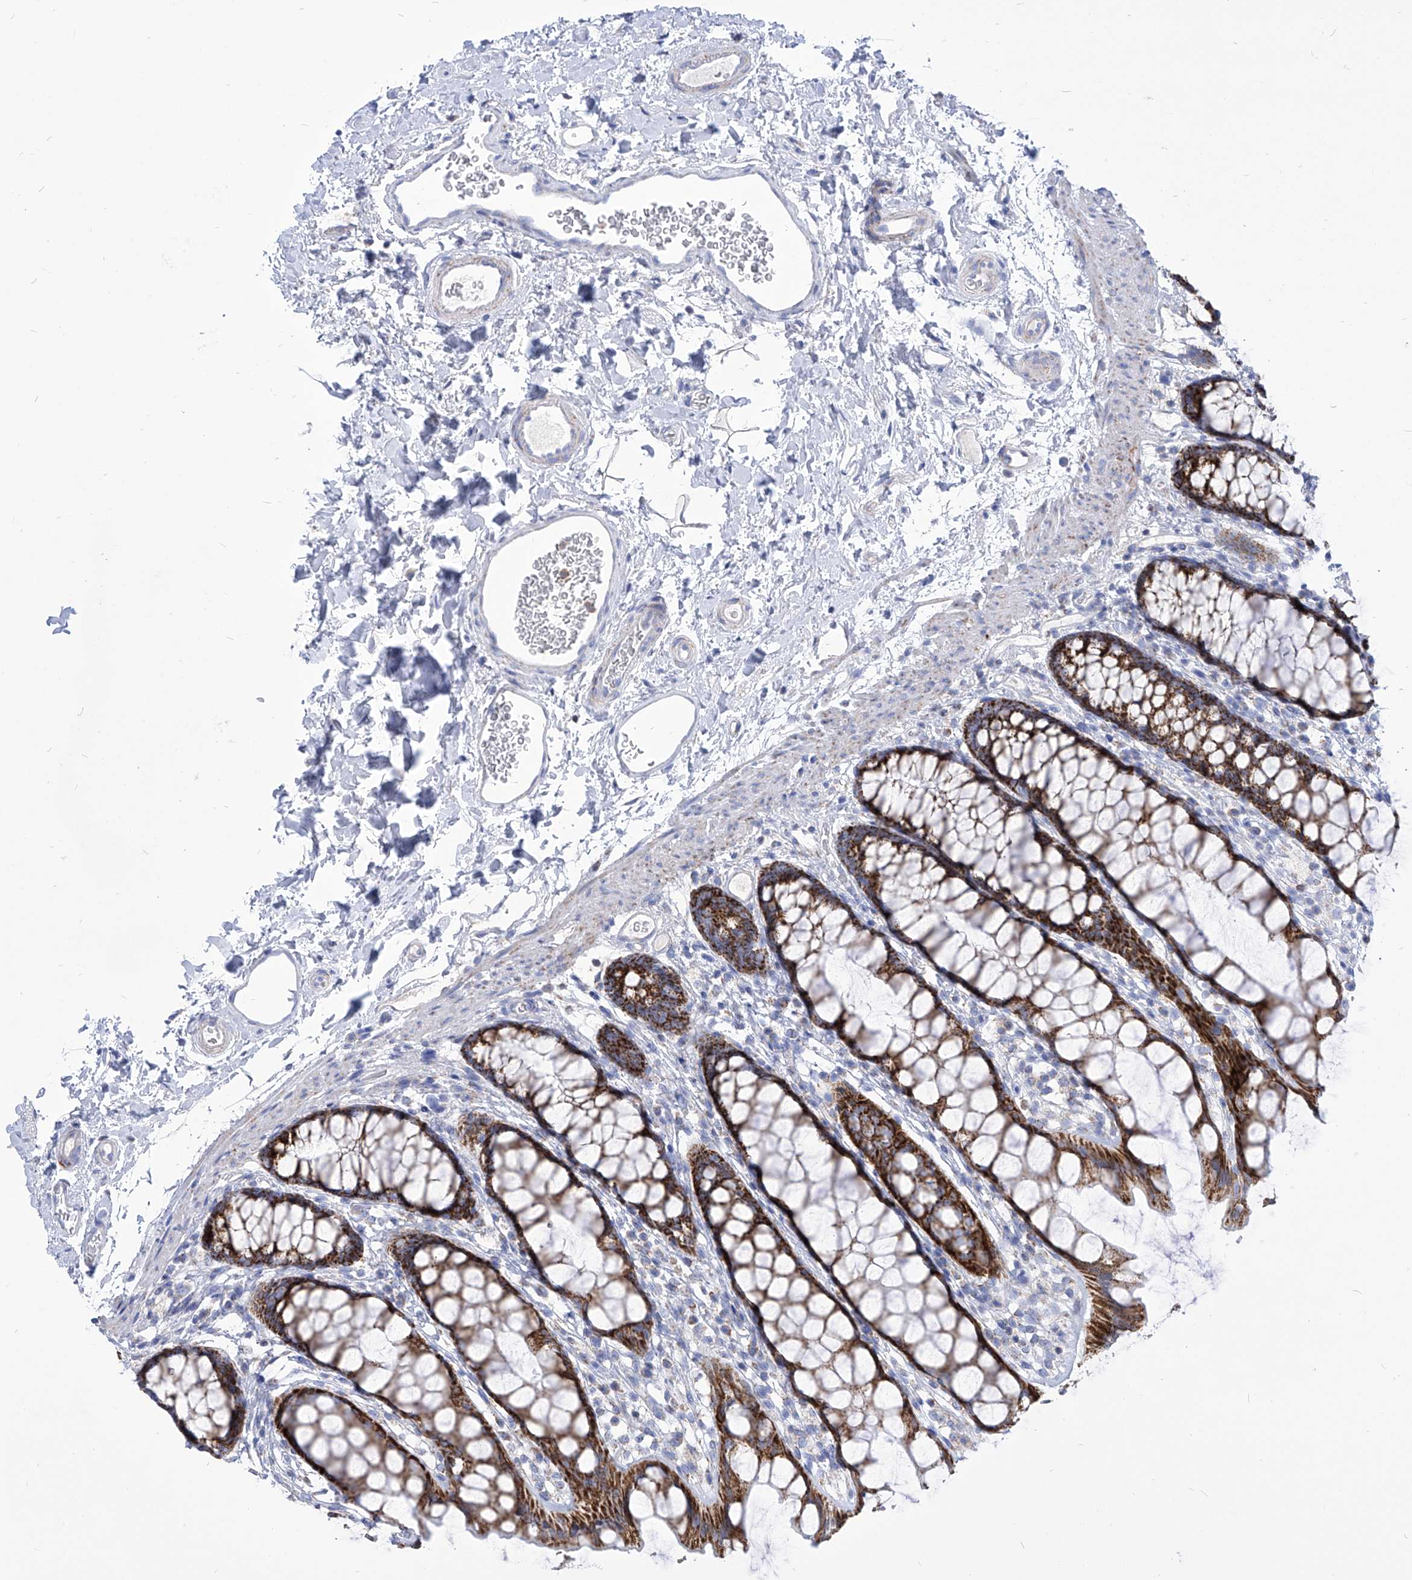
{"staining": {"intensity": "strong", "quantity": ">75%", "location": "cytoplasmic/membranous"}, "tissue": "rectum", "cell_type": "Glandular cells", "image_type": "normal", "snomed": [{"axis": "morphology", "description": "Normal tissue, NOS"}, {"axis": "topography", "description": "Rectum"}], "caption": "Protein expression analysis of normal rectum shows strong cytoplasmic/membranous positivity in about >75% of glandular cells.", "gene": "COQ3", "patient": {"sex": "female", "age": 65}}